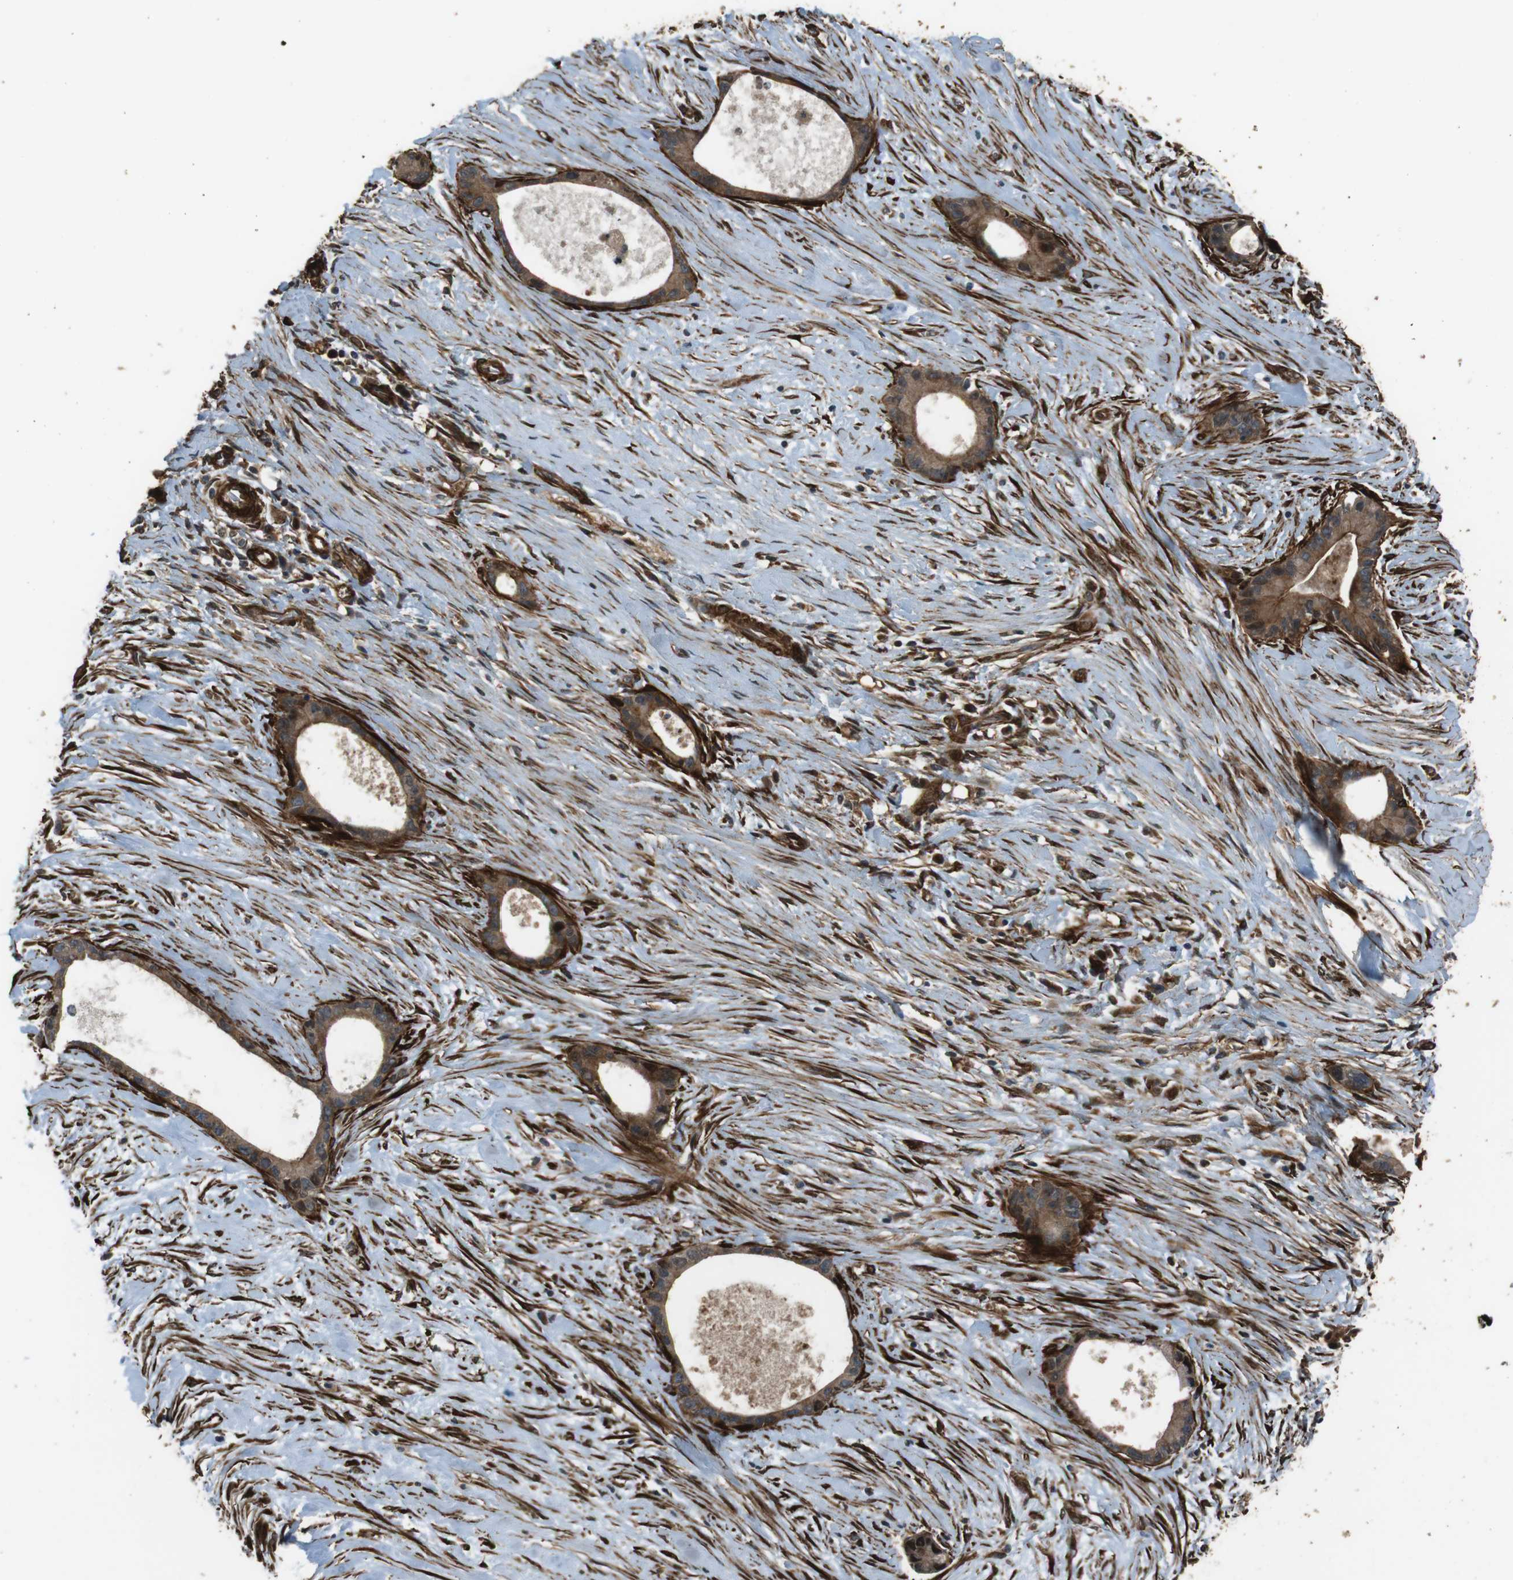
{"staining": {"intensity": "moderate", "quantity": ">75%", "location": "cytoplasmic/membranous"}, "tissue": "liver cancer", "cell_type": "Tumor cells", "image_type": "cancer", "snomed": [{"axis": "morphology", "description": "Cholangiocarcinoma"}, {"axis": "topography", "description": "Liver"}], "caption": "Protein analysis of cholangiocarcinoma (liver) tissue exhibits moderate cytoplasmic/membranous expression in about >75% of tumor cells.", "gene": "MSRB3", "patient": {"sex": "female", "age": 55}}